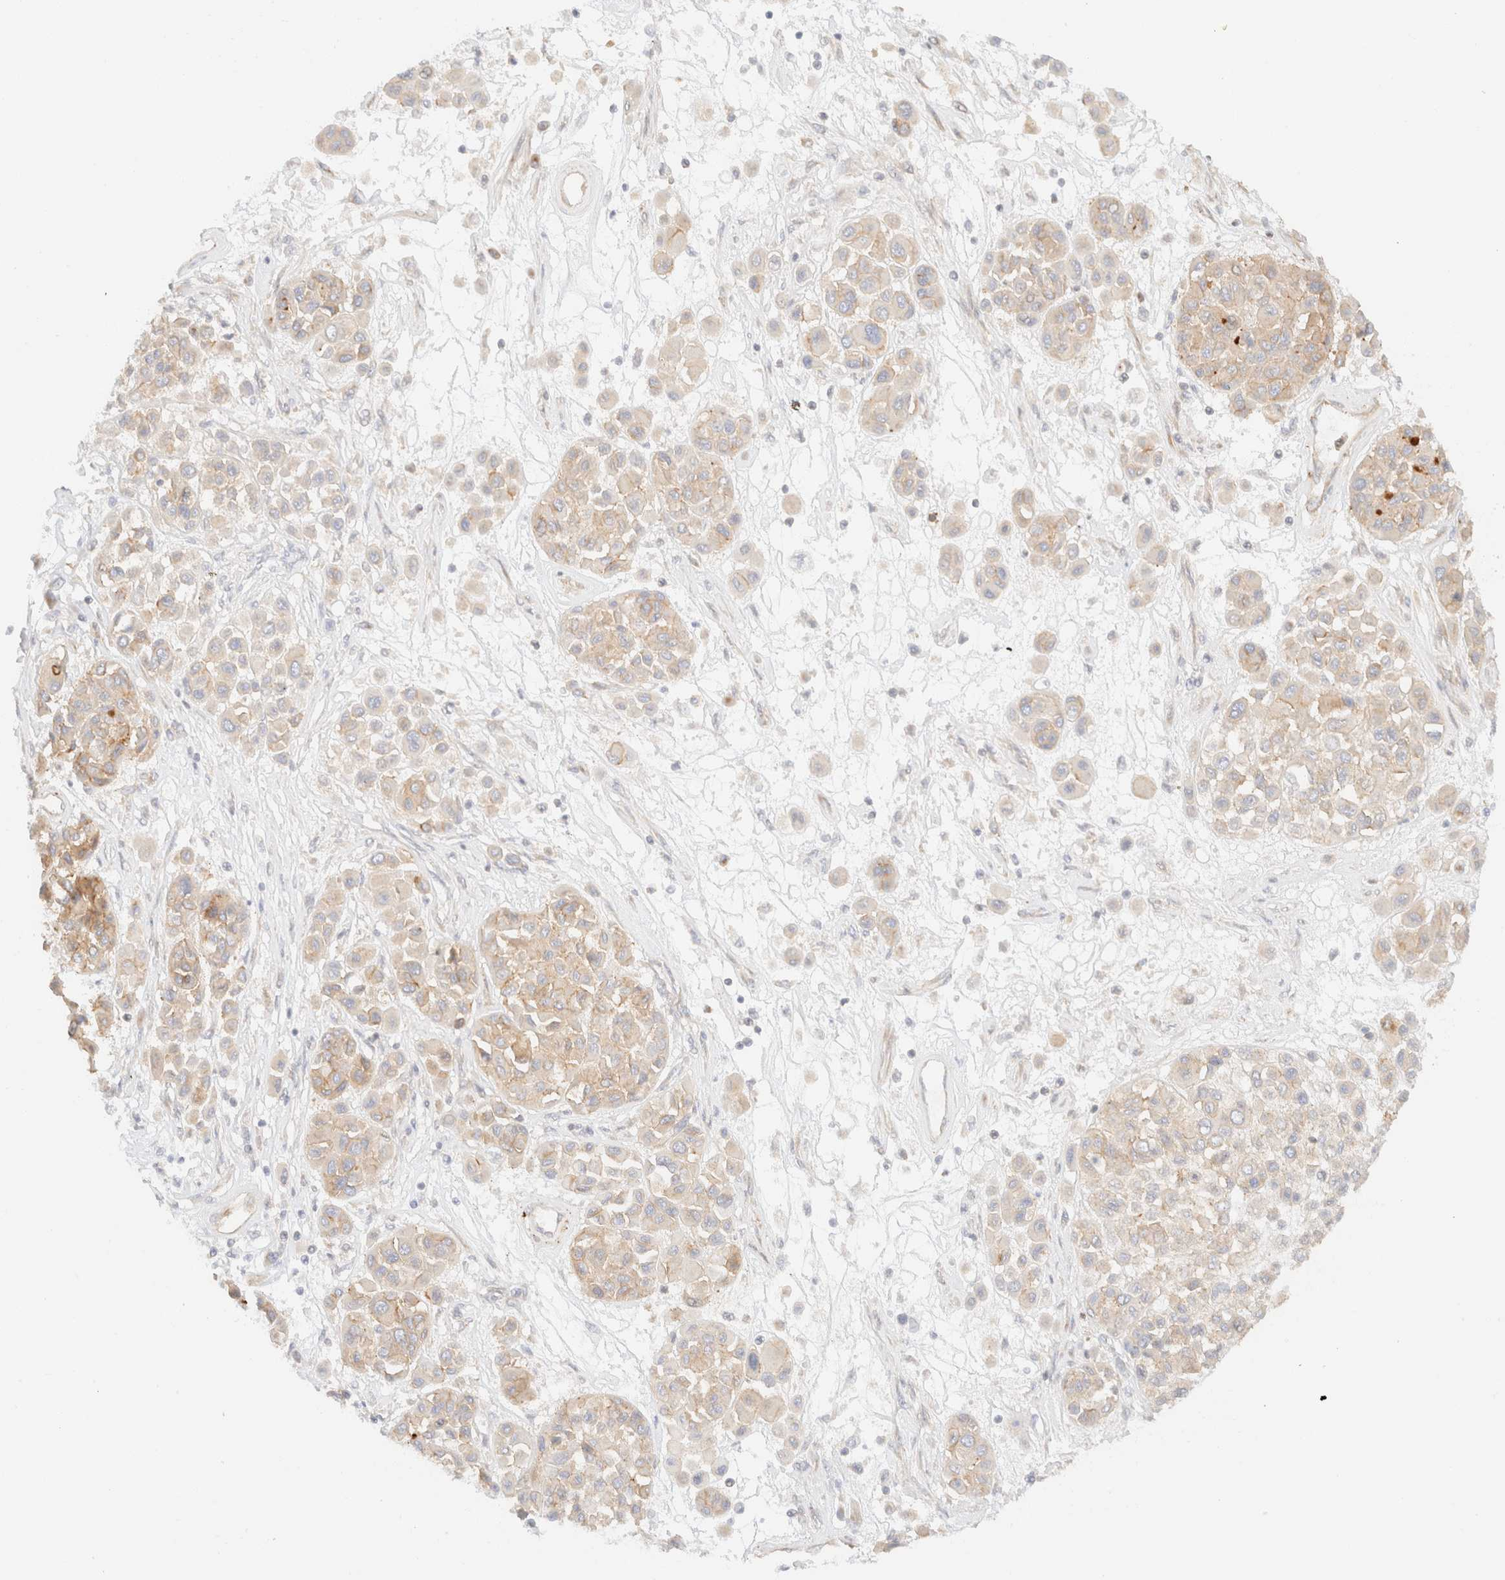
{"staining": {"intensity": "weak", "quantity": ">75%", "location": "cytoplasmic/membranous"}, "tissue": "melanoma", "cell_type": "Tumor cells", "image_type": "cancer", "snomed": [{"axis": "morphology", "description": "Malignant melanoma, Metastatic site"}, {"axis": "topography", "description": "Soft tissue"}], "caption": "Weak cytoplasmic/membranous protein staining is identified in about >75% of tumor cells in melanoma.", "gene": "MYO10", "patient": {"sex": "male", "age": 41}}